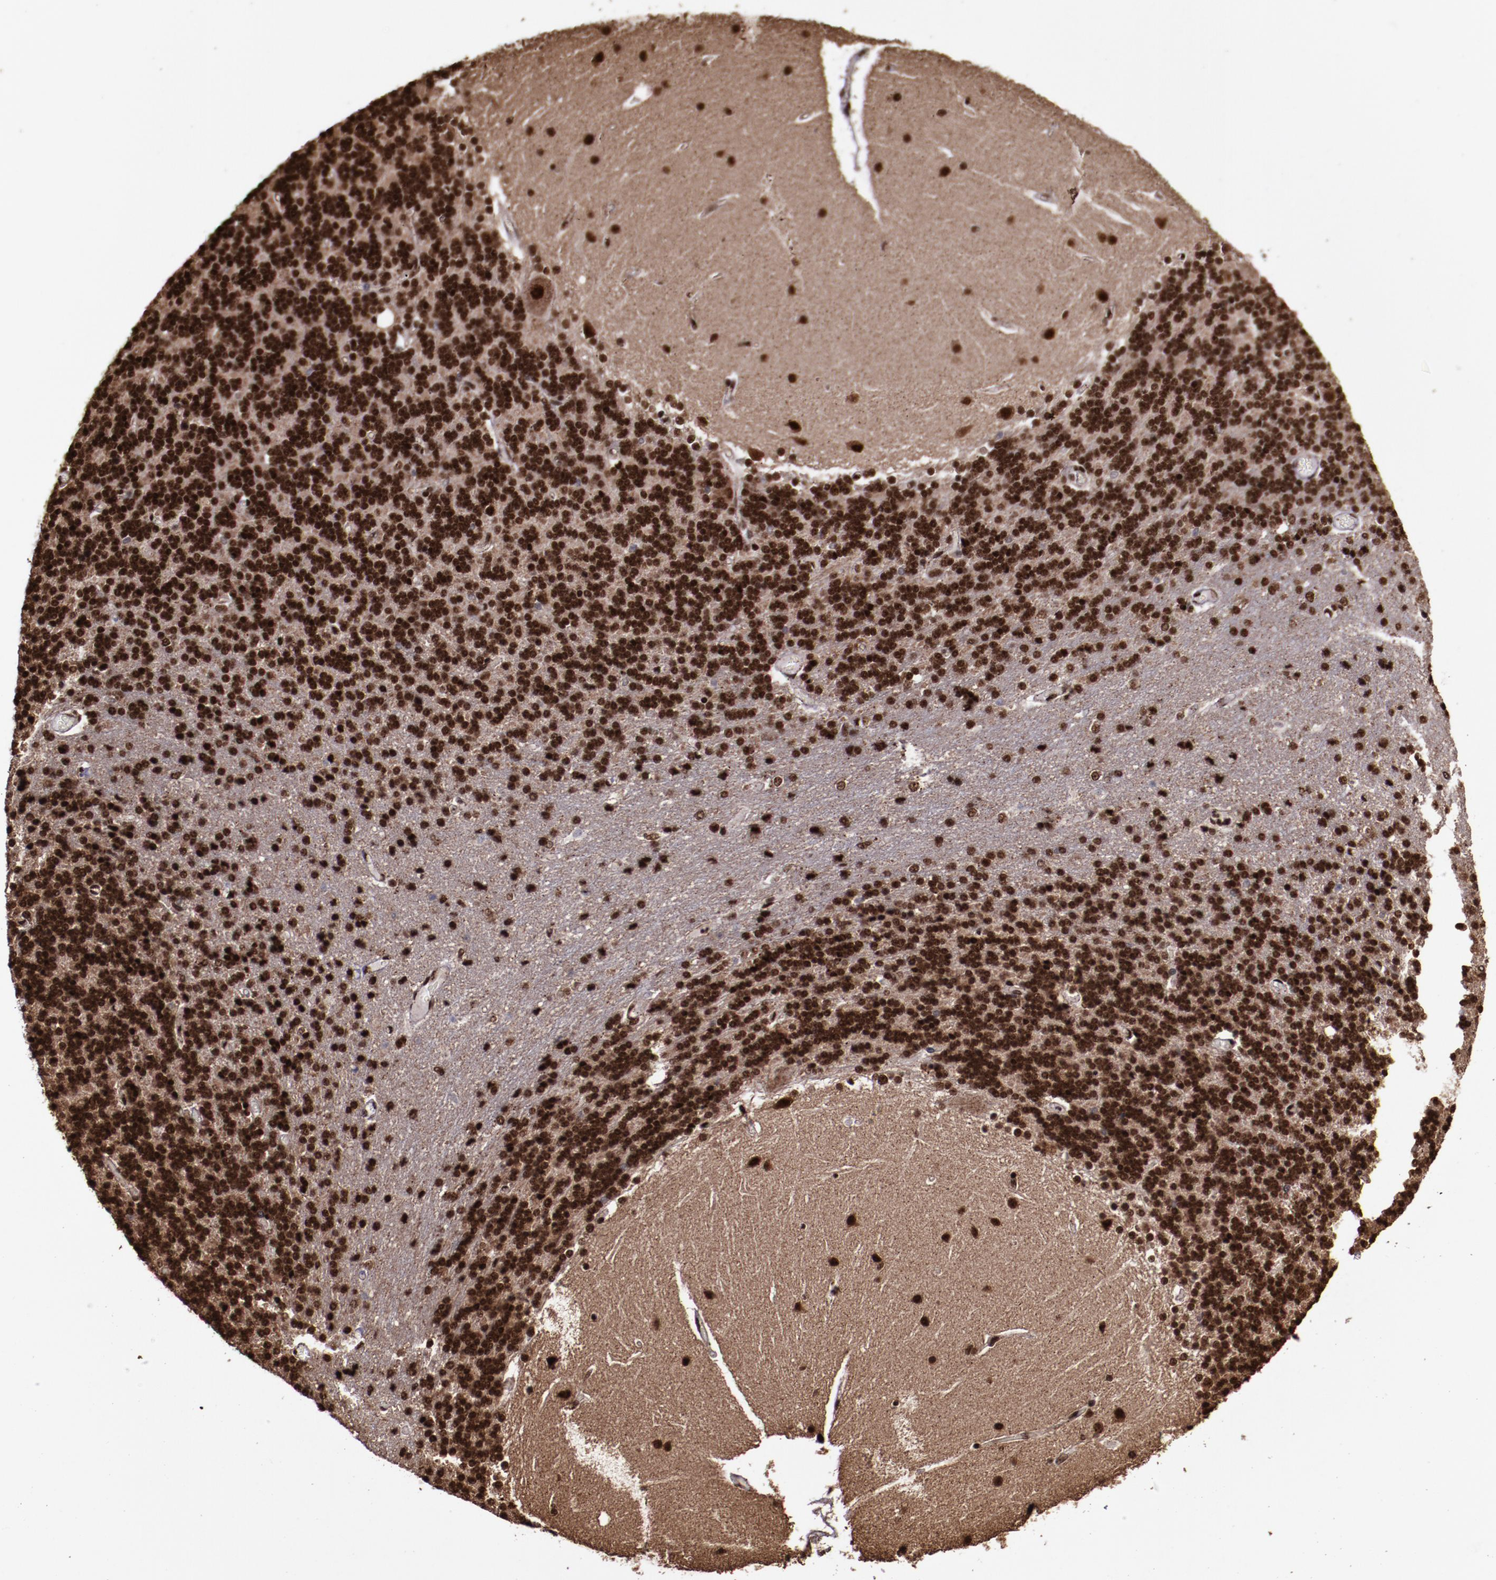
{"staining": {"intensity": "strong", "quantity": ">75%", "location": "nuclear"}, "tissue": "cerebellum", "cell_type": "Cells in granular layer", "image_type": "normal", "snomed": [{"axis": "morphology", "description": "Normal tissue, NOS"}, {"axis": "topography", "description": "Cerebellum"}], "caption": "Brown immunohistochemical staining in benign cerebellum demonstrates strong nuclear expression in about >75% of cells in granular layer.", "gene": "SNW1", "patient": {"sex": "female", "age": 54}}